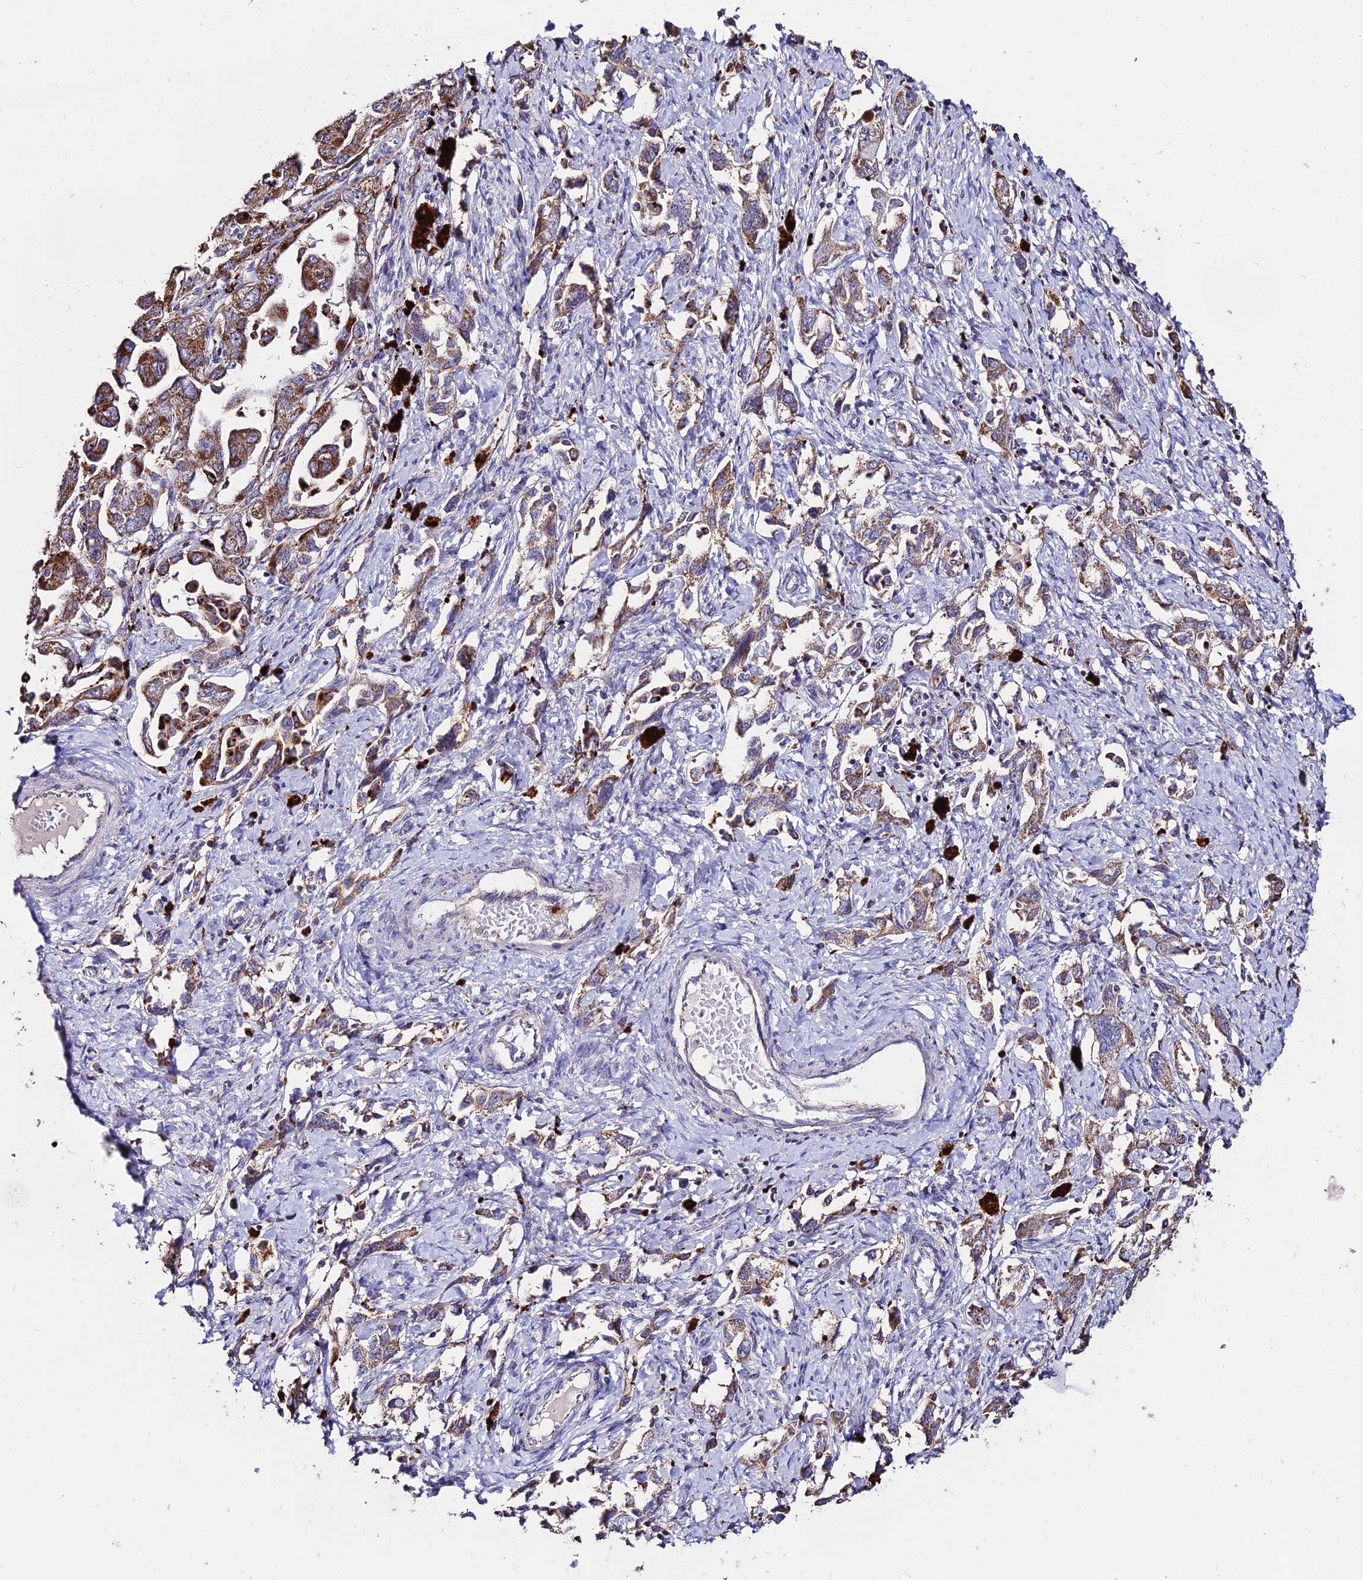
{"staining": {"intensity": "moderate", "quantity": ">75%", "location": "cytoplasmic/membranous"}, "tissue": "ovarian cancer", "cell_type": "Tumor cells", "image_type": "cancer", "snomed": [{"axis": "morphology", "description": "Carcinoma, NOS"}, {"axis": "morphology", "description": "Cystadenocarcinoma, serous, NOS"}, {"axis": "topography", "description": "Ovary"}], "caption": "A brown stain labels moderate cytoplasmic/membranous staining of a protein in human ovarian cancer tumor cells.", "gene": "PNLIPRP3", "patient": {"sex": "female", "age": 69}}